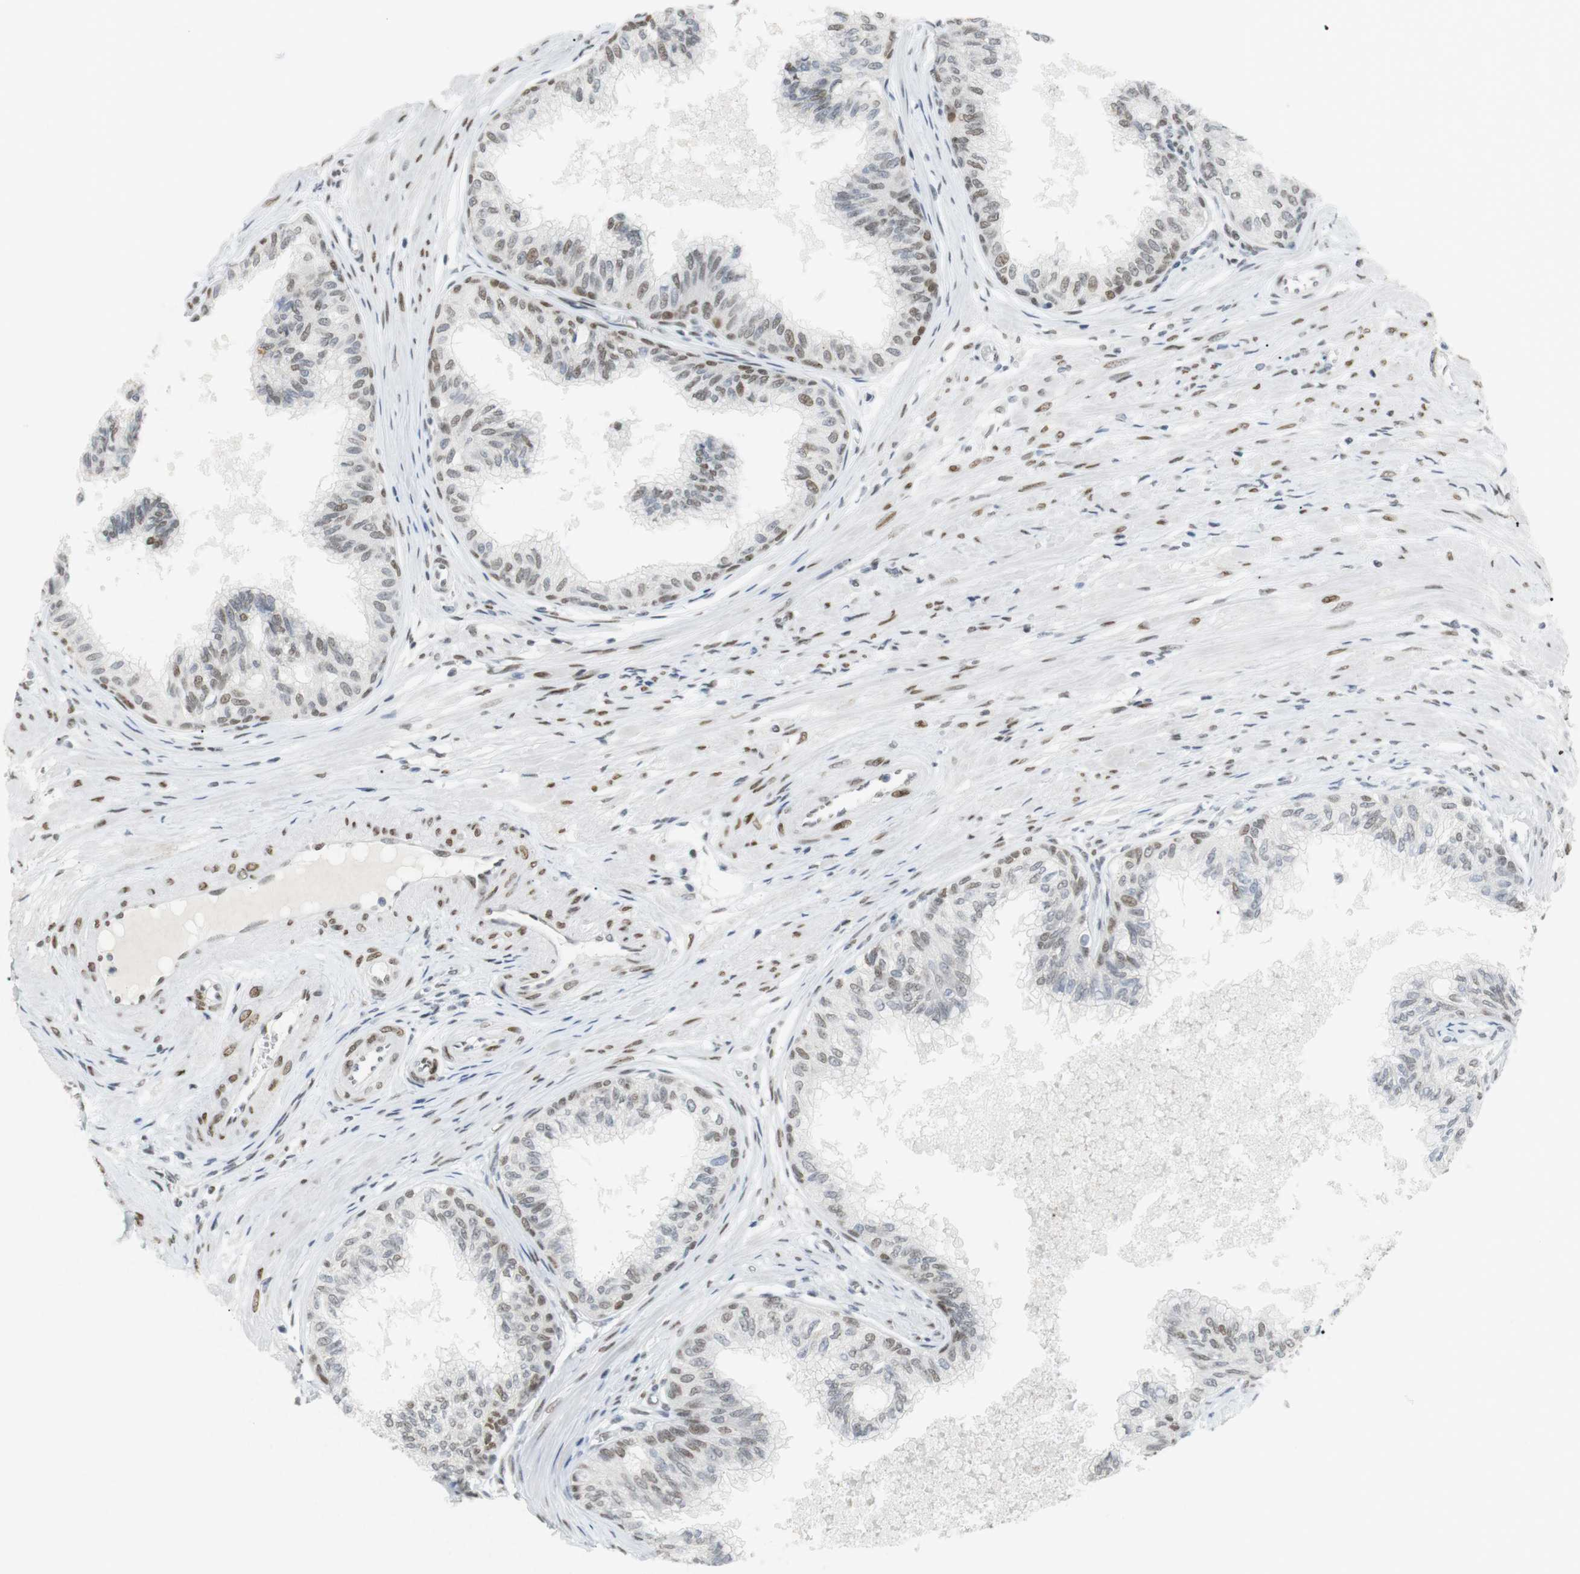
{"staining": {"intensity": "moderate", "quantity": ">75%", "location": "nuclear"}, "tissue": "prostate", "cell_type": "Glandular cells", "image_type": "normal", "snomed": [{"axis": "morphology", "description": "Normal tissue, NOS"}, {"axis": "topography", "description": "Prostate"}, {"axis": "topography", "description": "Seminal veicle"}], "caption": "Prostate stained for a protein exhibits moderate nuclear positivity in glandular cells. (DAB = brown stain, brightfield microscopy at high magnification).", "gene": "BMI1", "patient": {"sex": "male", "age": 60}}